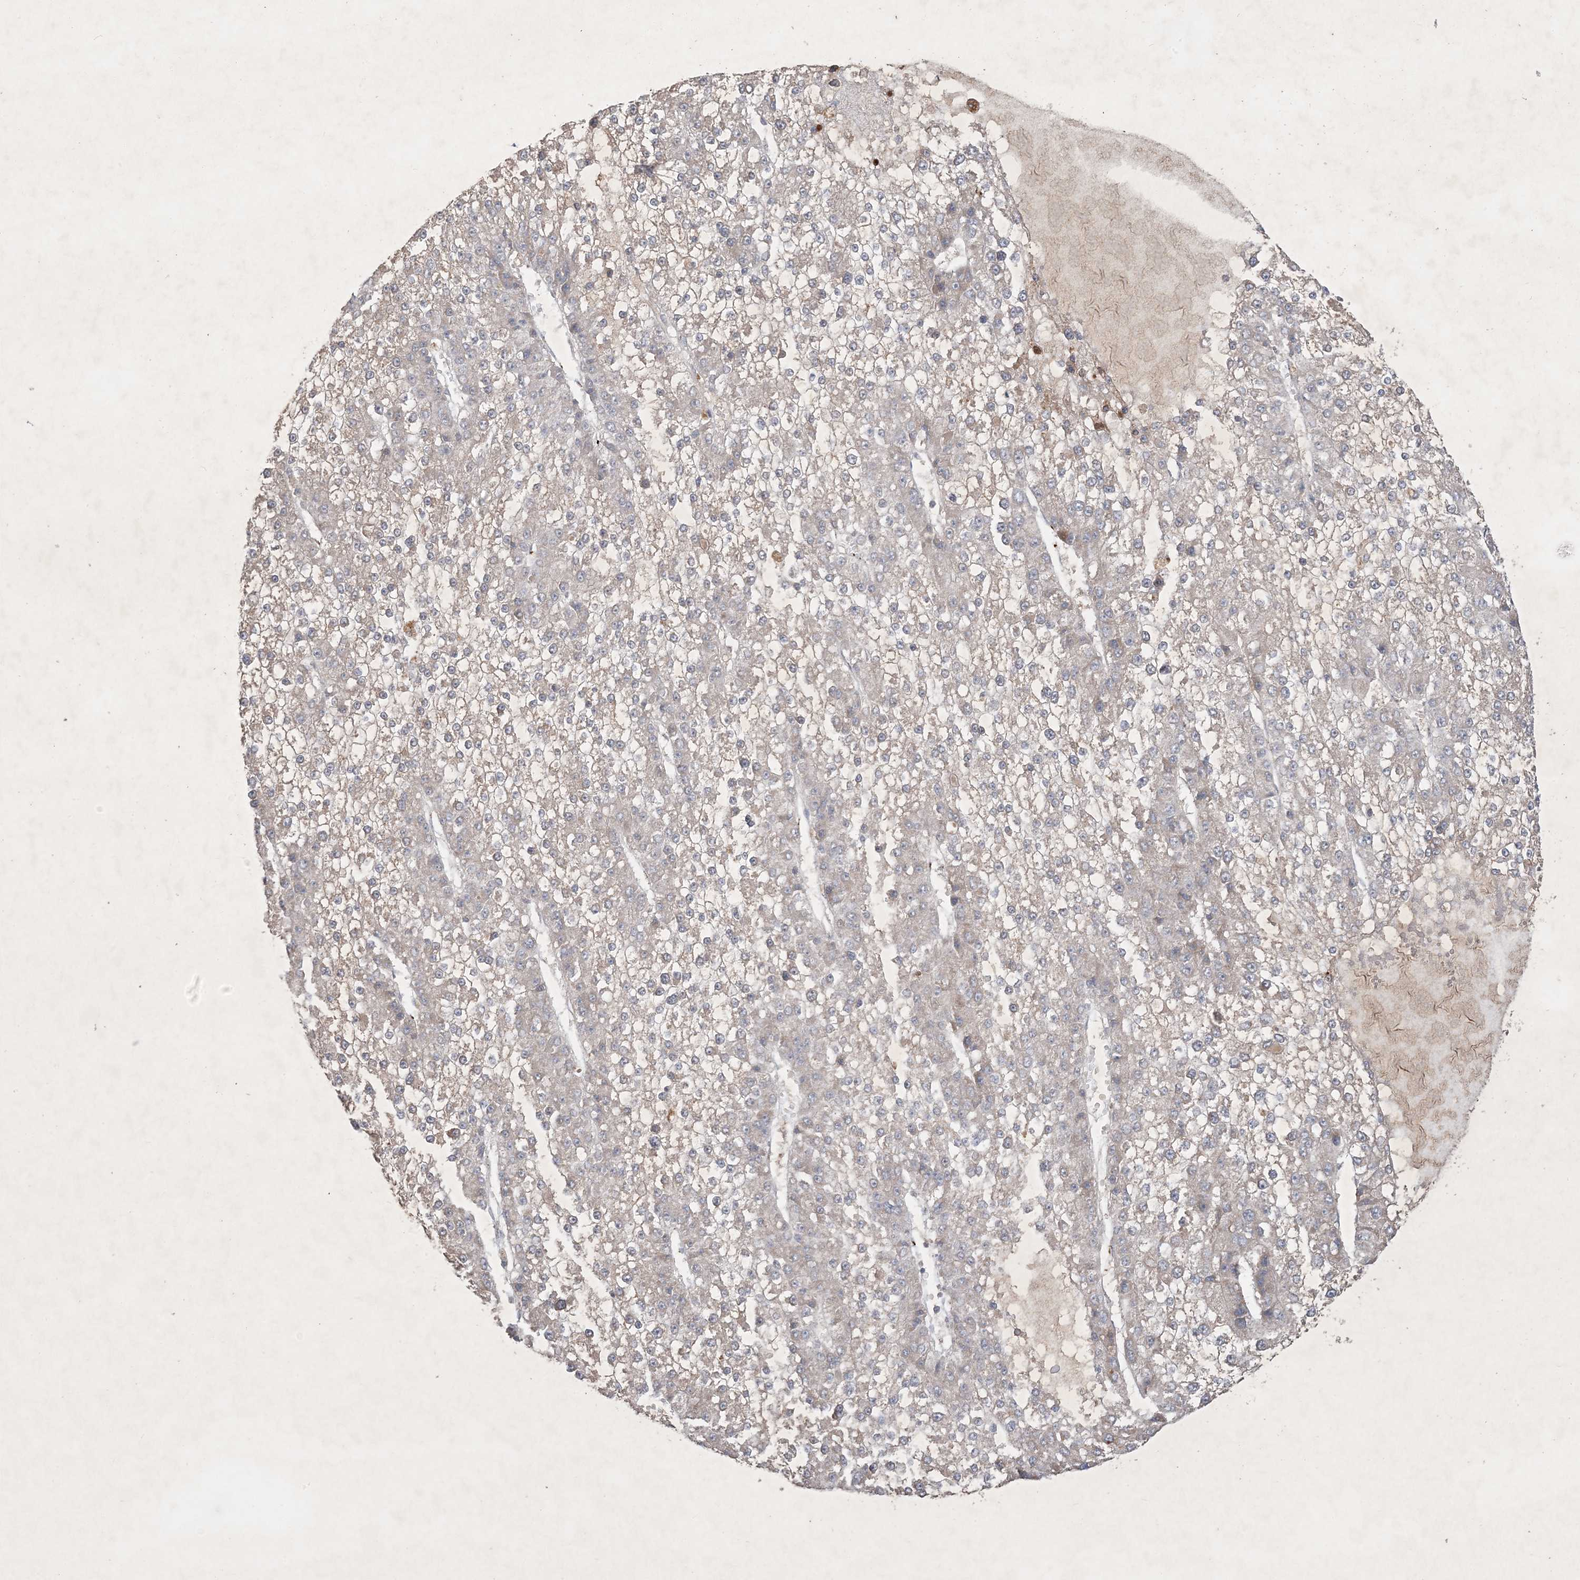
{"staining": {"intensity": "negative", "quantity": "none", "location": "none"}, "tissue": "liver cancer", "cell_type": "Tumor cells", "image_type": "cancer", "snomed": [{"axis": "morphology", "description": "Carcinoma, Hepatocellular, NOS"}, {"axis": "topography", "description": "Liver"}], "caption": "Immunohistochemical staining of hepatocellular carcinoma (liver) exhibits no significant expression in tumor cells.", "gene": "PRSS36", "patient": {"sex": "female", "age": 73}}